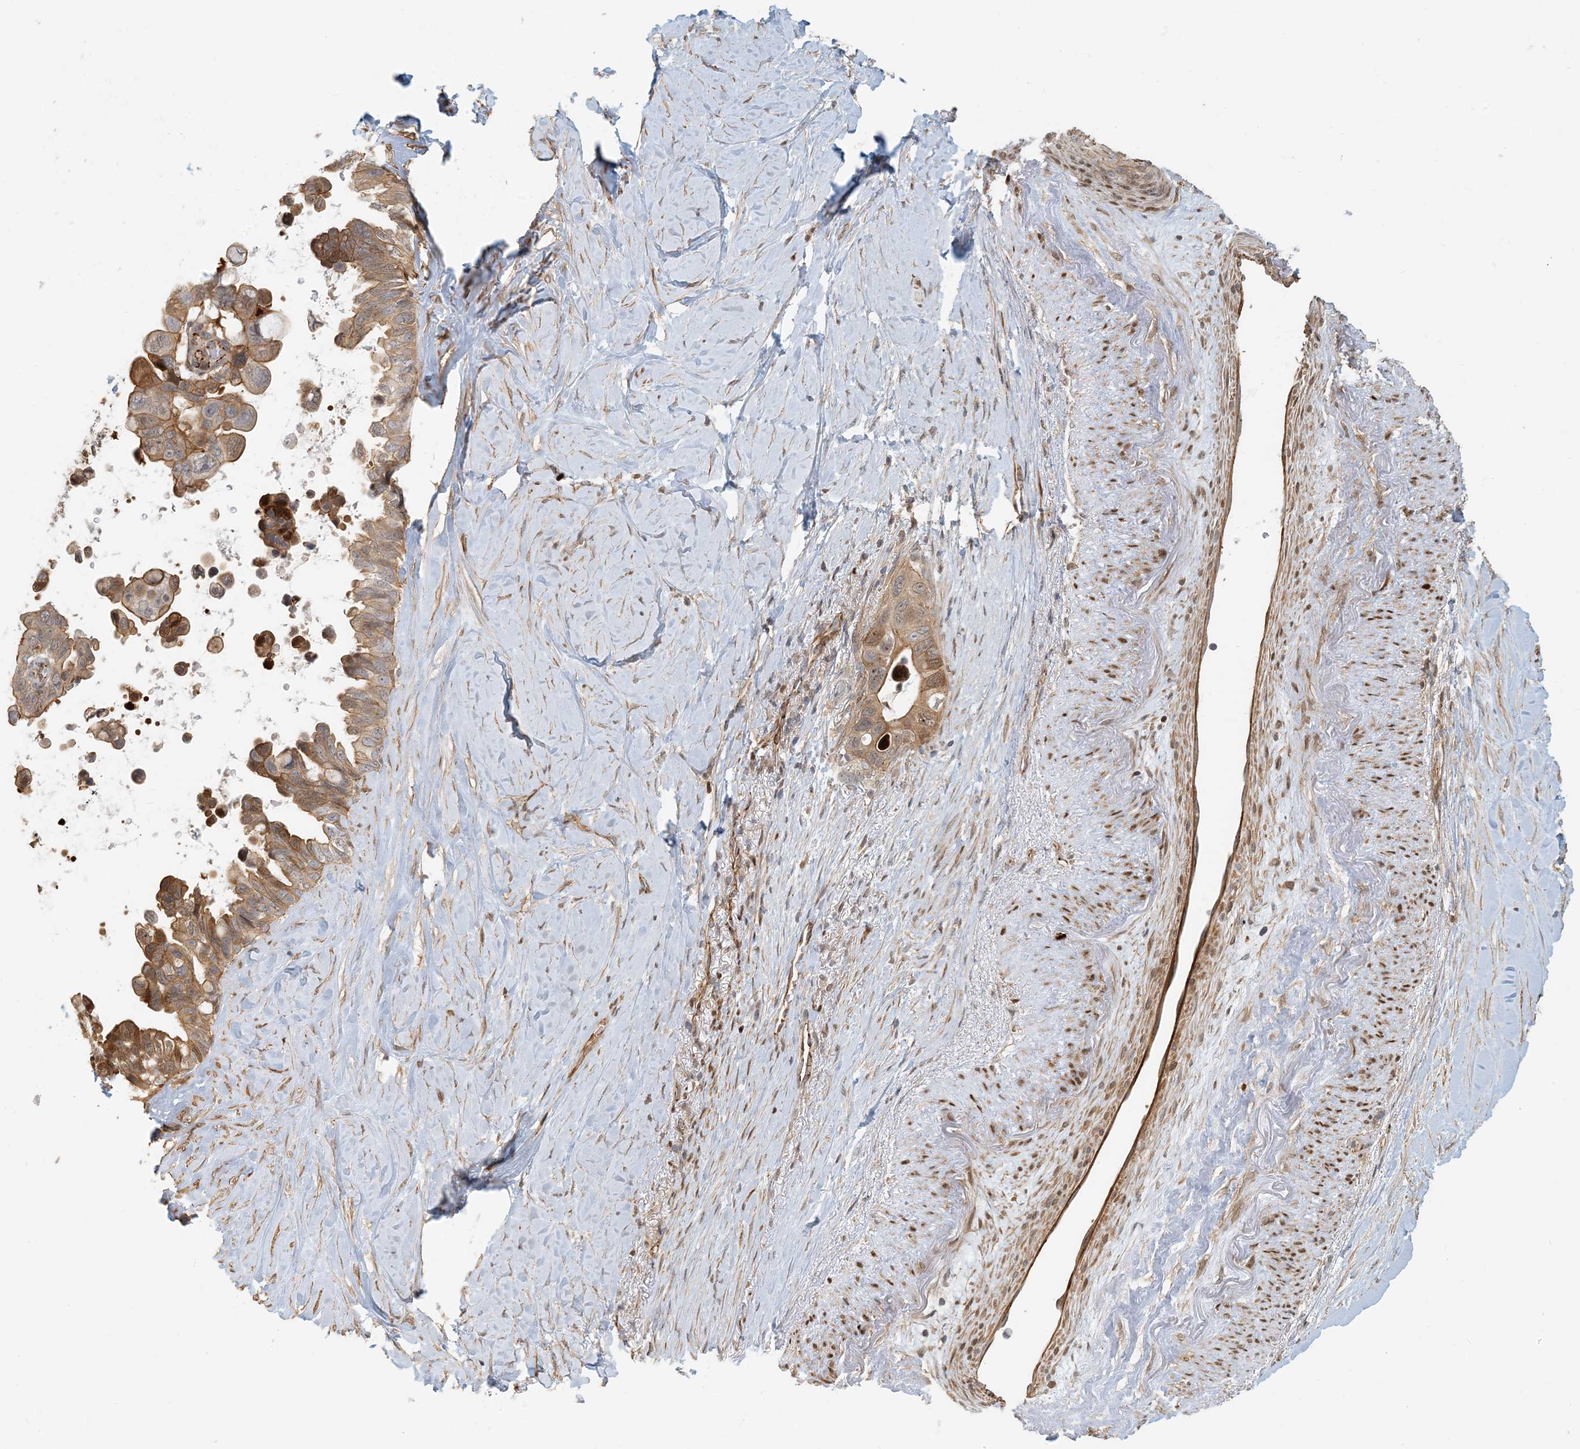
{"staining": {"intensity": "moderate", "quantity": ">75%", "location": "cytoplasmic/membranous"}, "tissue": "pancreatic cancer", "cell_type": "Tumor cells", "image_type": "cancer", "snomed": [{"axis": "morphology", "description": "Adenocarcinoma, NOS"}, {"axis": "topography", "description": "Pancreas"}], "caption": "Immunohistochemistry (IHC) staining of adenocarcinoma (pancreatic), which shows medium levels of moderate cytoplasmic/membranous positivity in approximately >75% of tumor cells indicating moderate cytoplasmic/membranous protein positivity. The staining was performed using DAB (brown) for protein detection and nuclei were counterstained in hematoxylin (blue).", "gene": "MAPKBP1", "patient": {"sex": "female", "age": 72}}